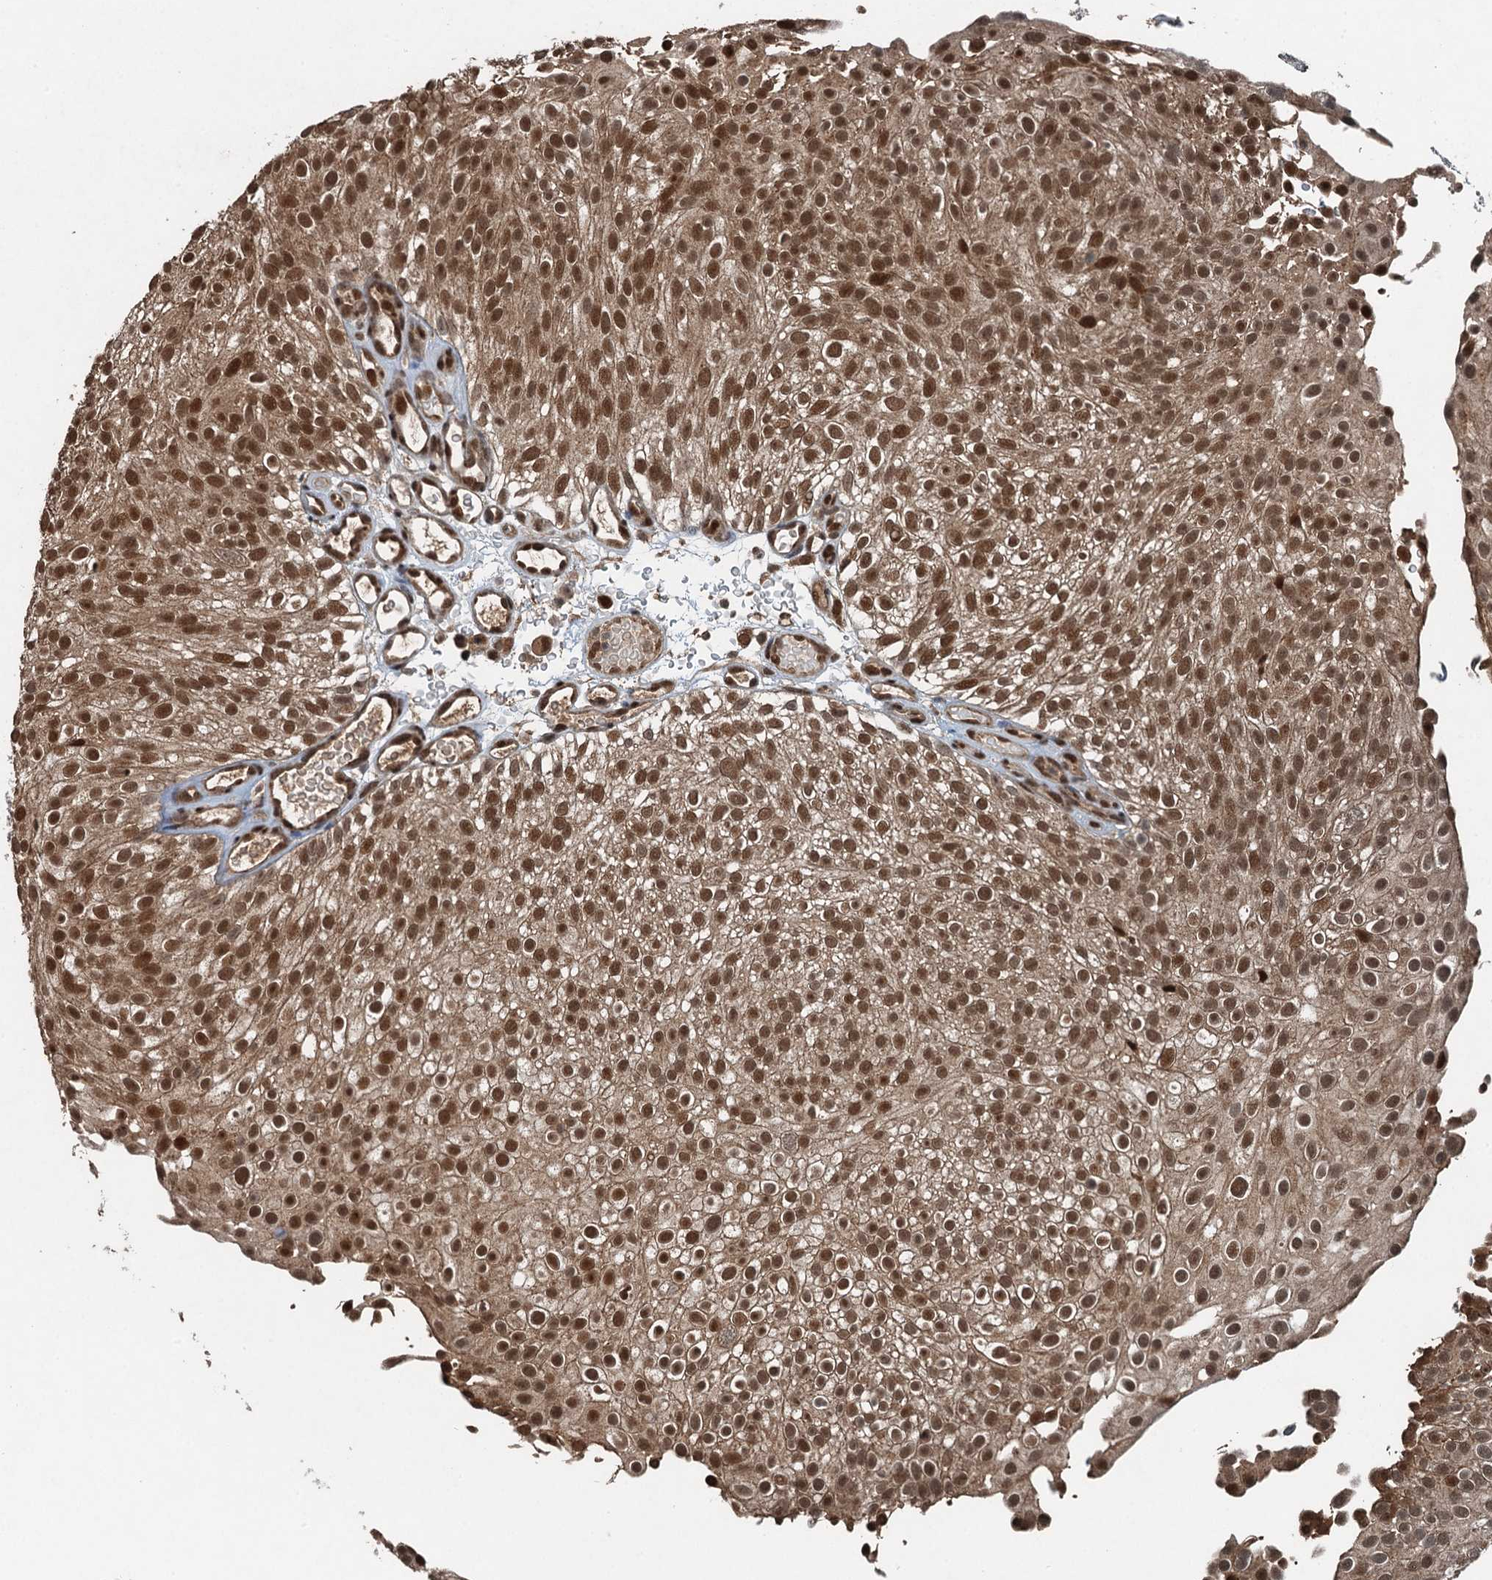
{"staining": {"intensity": "strong", "quantity": ">75%", "location": "cytoplasmic/membranous,nuclear"}, "tissue": "urothelial cancer", "cell_type": "Tumor cells", "image_type": "cancer", "snomed": [{"axis": "morphology", "description": "Urothelial carcinoma, Low grade"}, {"axis": "topography", "description": "Urinary bladder"}], "caption": "Protein expression analysis of human urothelial carcinoma (low-grade) reveals strong cytoplasmic/membranous and nuclear positivity in approximately >75% of tumor cells. (IHC, brightfield microscopy, high magnification).", "gene": "UBXN6", "patient": {"sex": "male", "age": 78}}